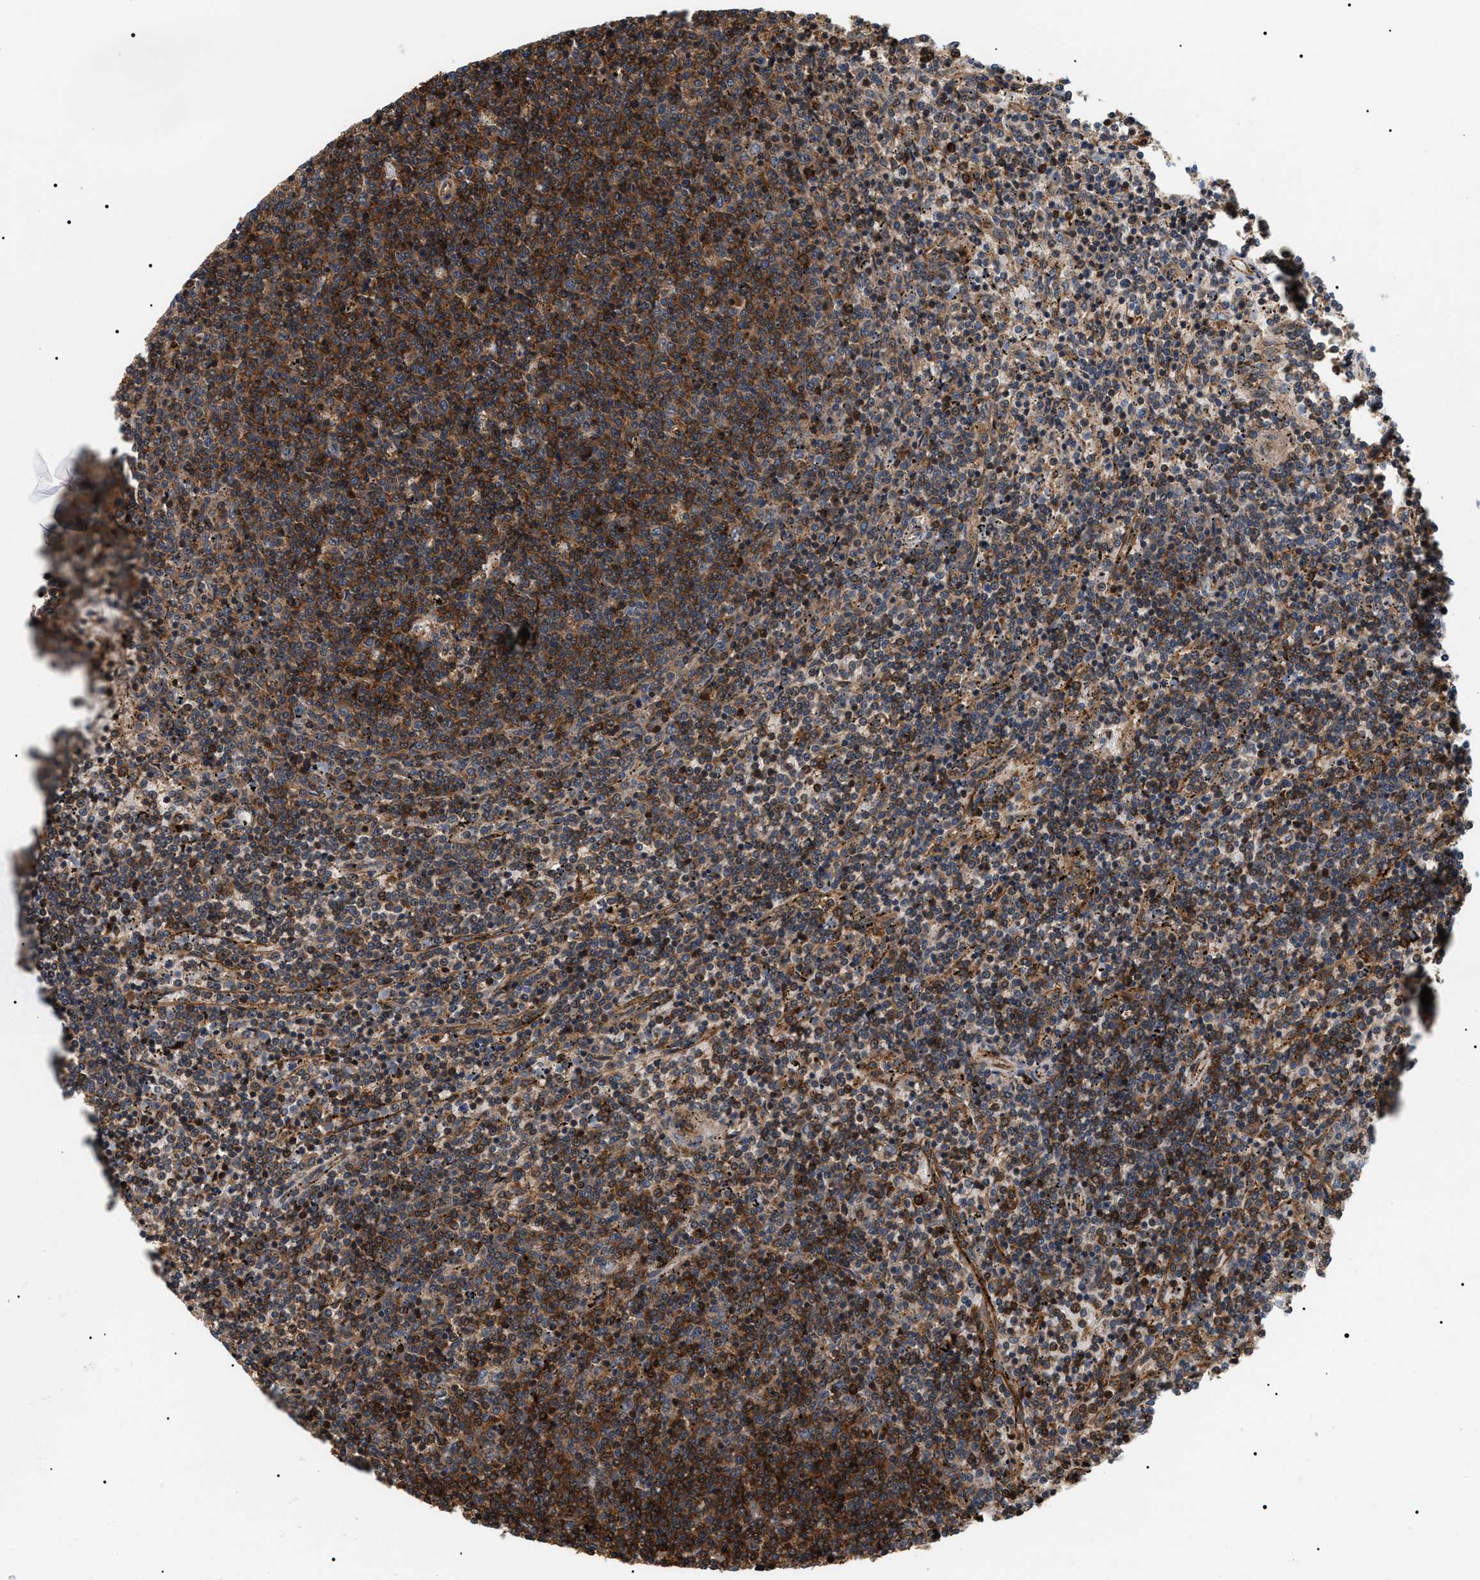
{"staining": {"intensity": "moderate", "quantity": "25%-75%", "location": "cytoplasmic/membranous"}, "tissue": "lymphoma", "cell_type": "Tumor cells", "image_type": "cancer", "snomed": [{"axis": "morphology", "description": "Malignant lymphoma, non-Hodgkin's type, Low grade"}, {"axis": "topography", "description": "Spleen"}], "caption": "IHC histopathology image of neoplastic tissue: malignant lymphoma, non-Hodgkin's type (low-grade) stained using immunohistochemistry reveals medium levels of moderate protein expression localized specifically in the cytoplasmic/membranous of tumor cells, appearing as a cytoplasmic/membranous brown color.", "gene": "SH3GLB2", "patient": {"sex": "female", "age": 50}}